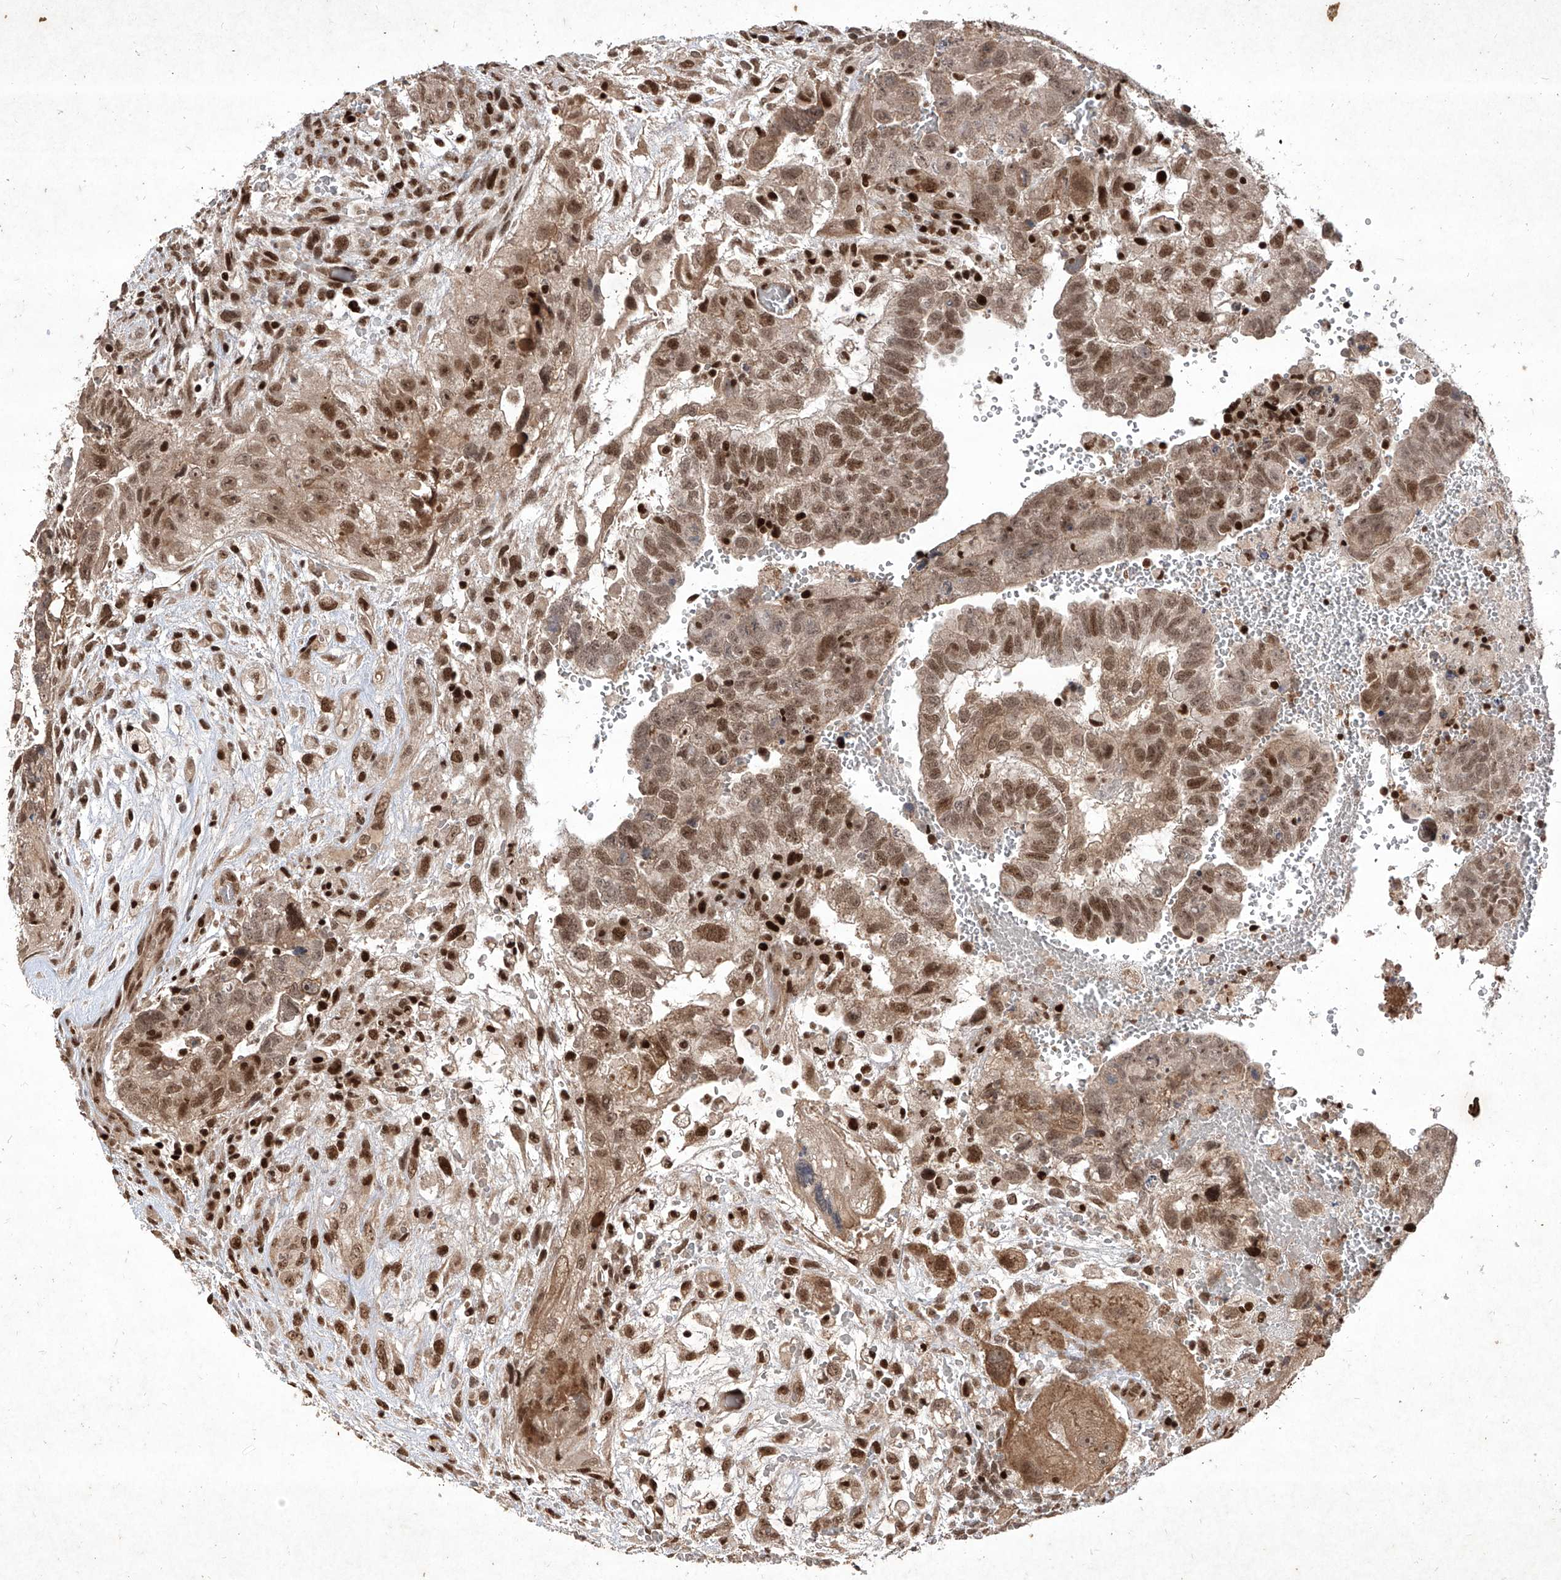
{"staining": {"intensity": "moderate", "quantity": ">75%", "location": "nuclear"}, "tissue": "testis cancer", "cell_type": "Tumor cells", "image_type": "cancer", "snomed": [{"axis": "morphology", "description": "Carcinoma, Embryonal, NOS"}, {"axis": "topography", "description": "Testis"}], "caption": "Testis cancer was stained to show a protein in brown. There is medium levels of moderate nuclear expression in approximately >75% of tumor cells.", "gene": "IRF2", "patient": {"sex": "male", "age": 37}}